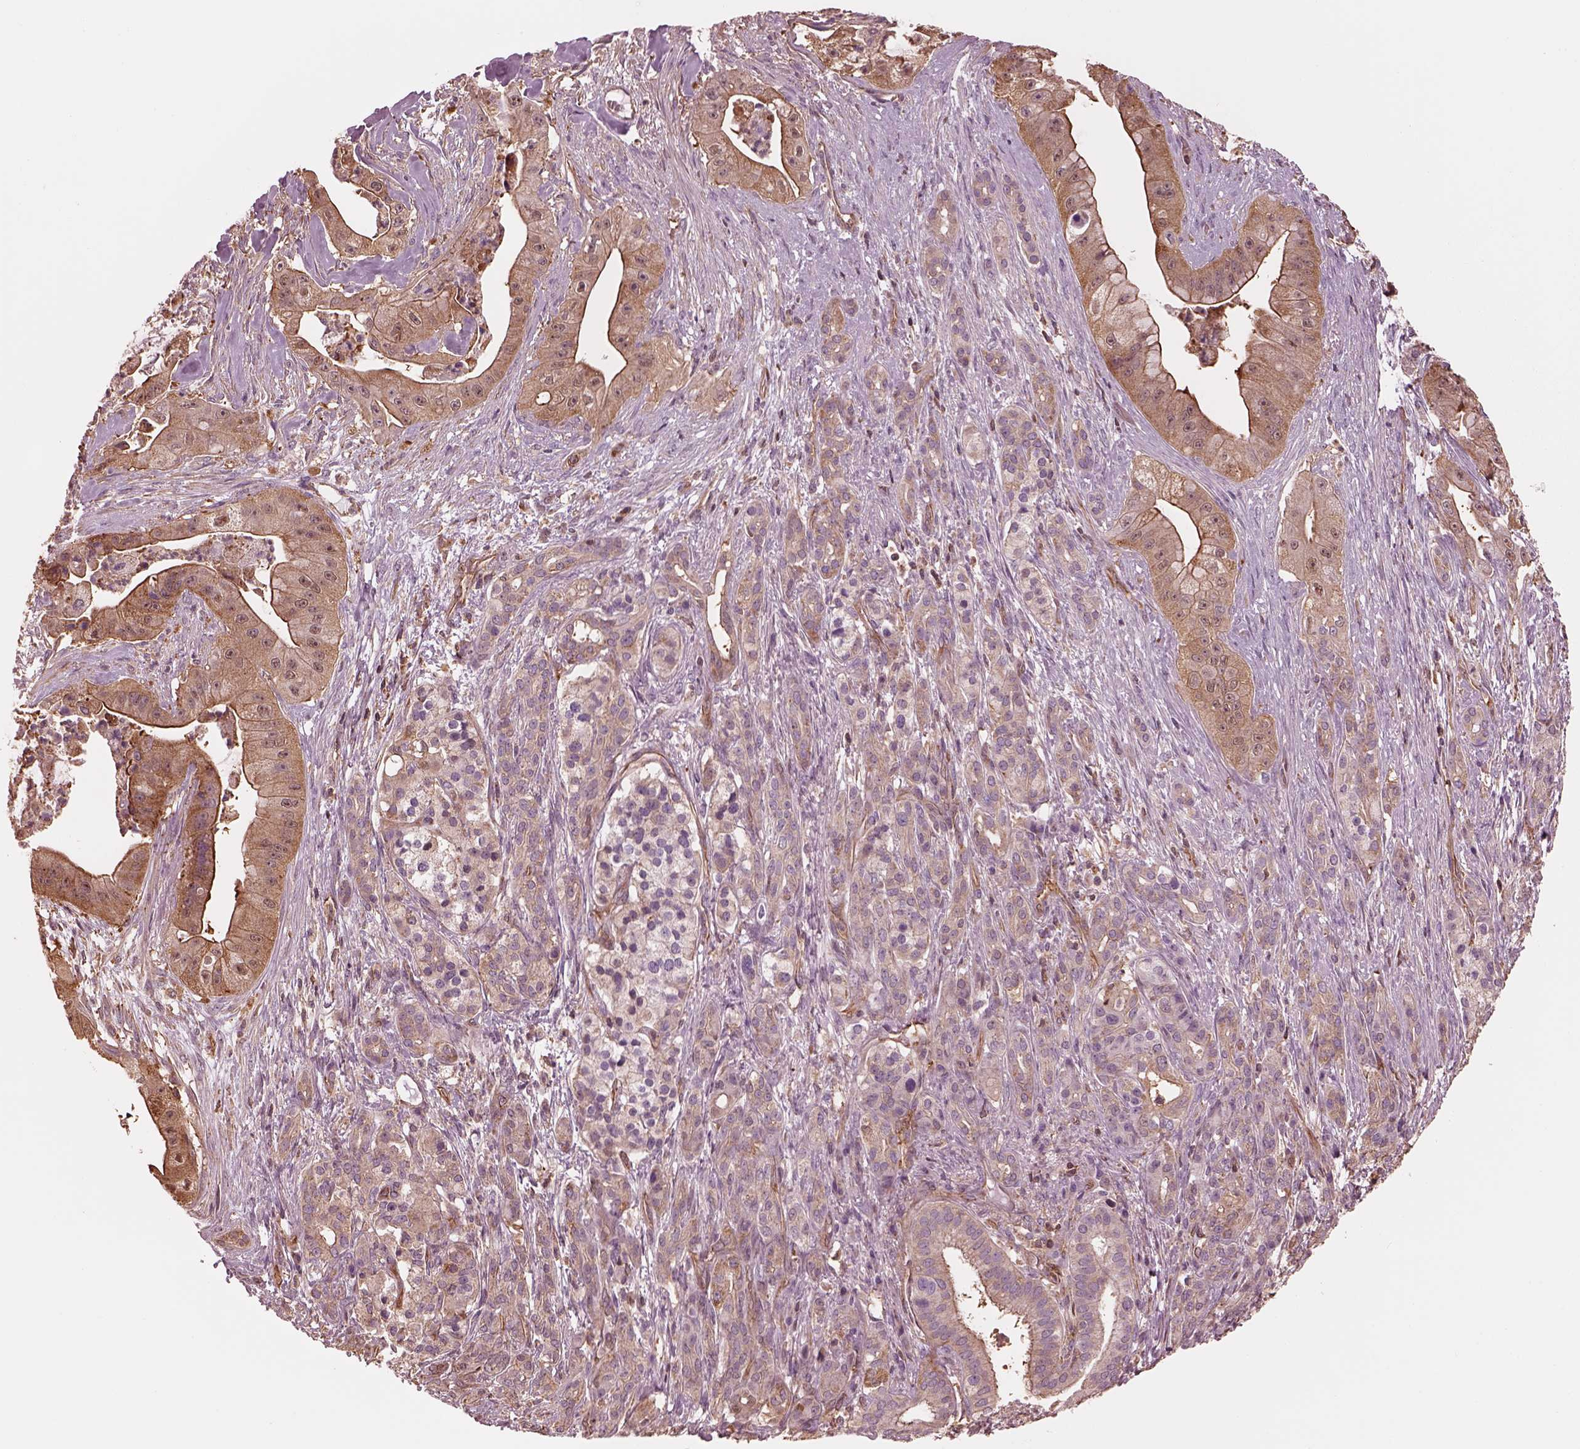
{"staining": {"intensity": "moderate", "quantity": ">75%", "location": "cytoplasmic/membranous"}, "tissue": "pancreatic cancer", "cell_type": "Tumor cells", "image_type": "cancer", "snomed": [{"axis": "morphology", "description": "Normal tissue, NOS"}, {"axis": "morphology", "description": "Inflammation, NOS"}, {"axis": "morphology", "description": "Adenocarcinoma, NOS"}, {"axis": "topography", "description": "Pancreas"}], "caption": "Immunohistochemical staining of human pancreatic adenocarcinoma demonstrates moderate cytoplasmic/membranous protein staining in approximately >75% of tumor cells.", "gene": "STK33", "patient": {"sex": "male", "age": 57}}